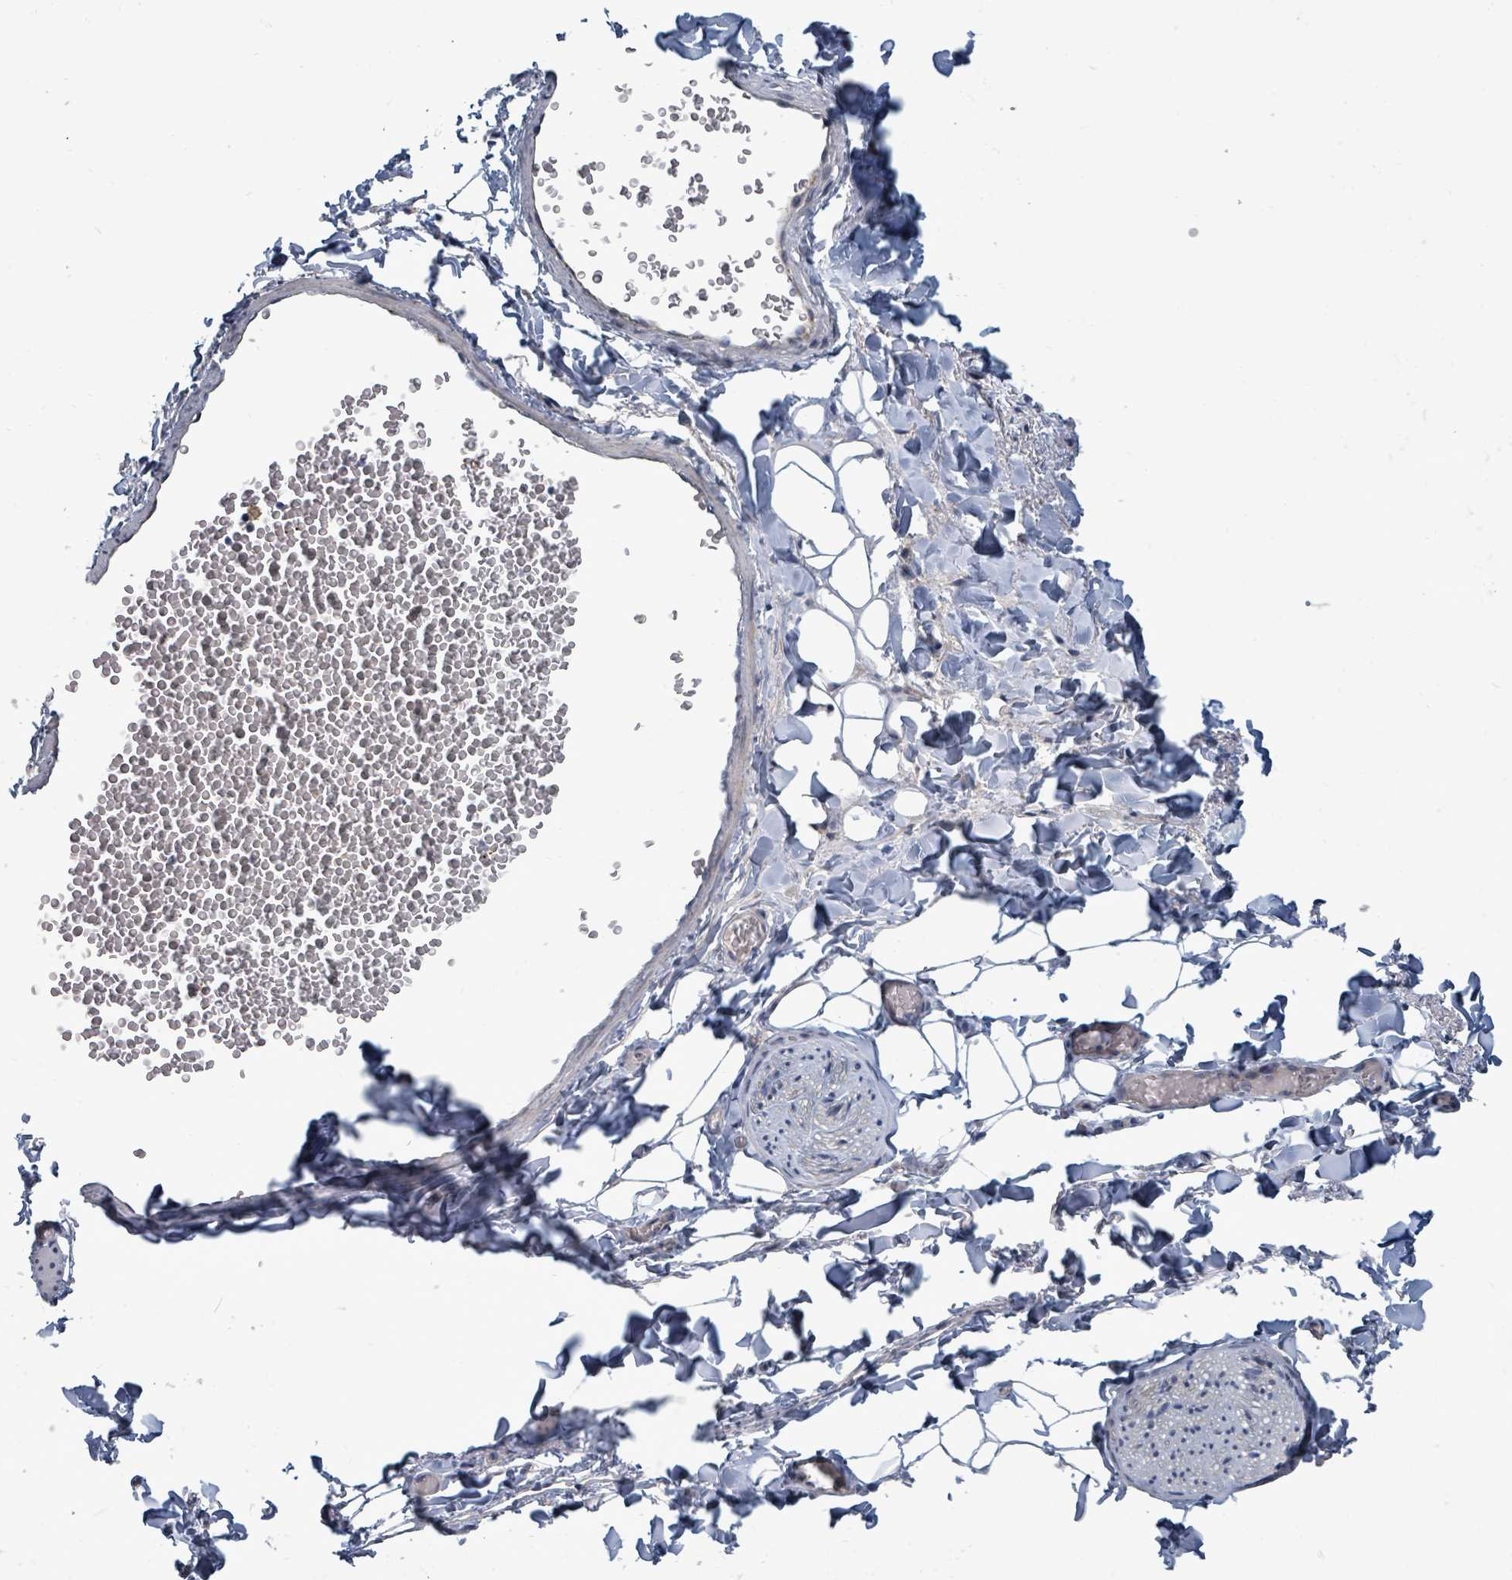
{"staining": {"intensity": "negative", "quantity": "none", "location": "none"}, "tissue": "adipose tissue", "cell_type": "Adipocytes", "image_type": "normal", "snomed": [{"axis": "morphology", "description": "Normal tissue, NOS"}, {"axis": "morphology", "description": "Carcinoma, NOS"}, {"axis": "topography", "description": "Pancreas"}, {"axis": "topography", "description": "Peripheral nerve tissue"}], "caption": "High magnification brightfield microscopy of benign adipose tissue stained with DAB (3,3'-diaminobenzidine) (brown) and counterstained with hematoxylin (blue): adipocytes show no significant positivity. (IHC, brightfield microscopy, high magnification).", "gene": "TRDMT1", "patient": {"sex": "female", "age": 29}}